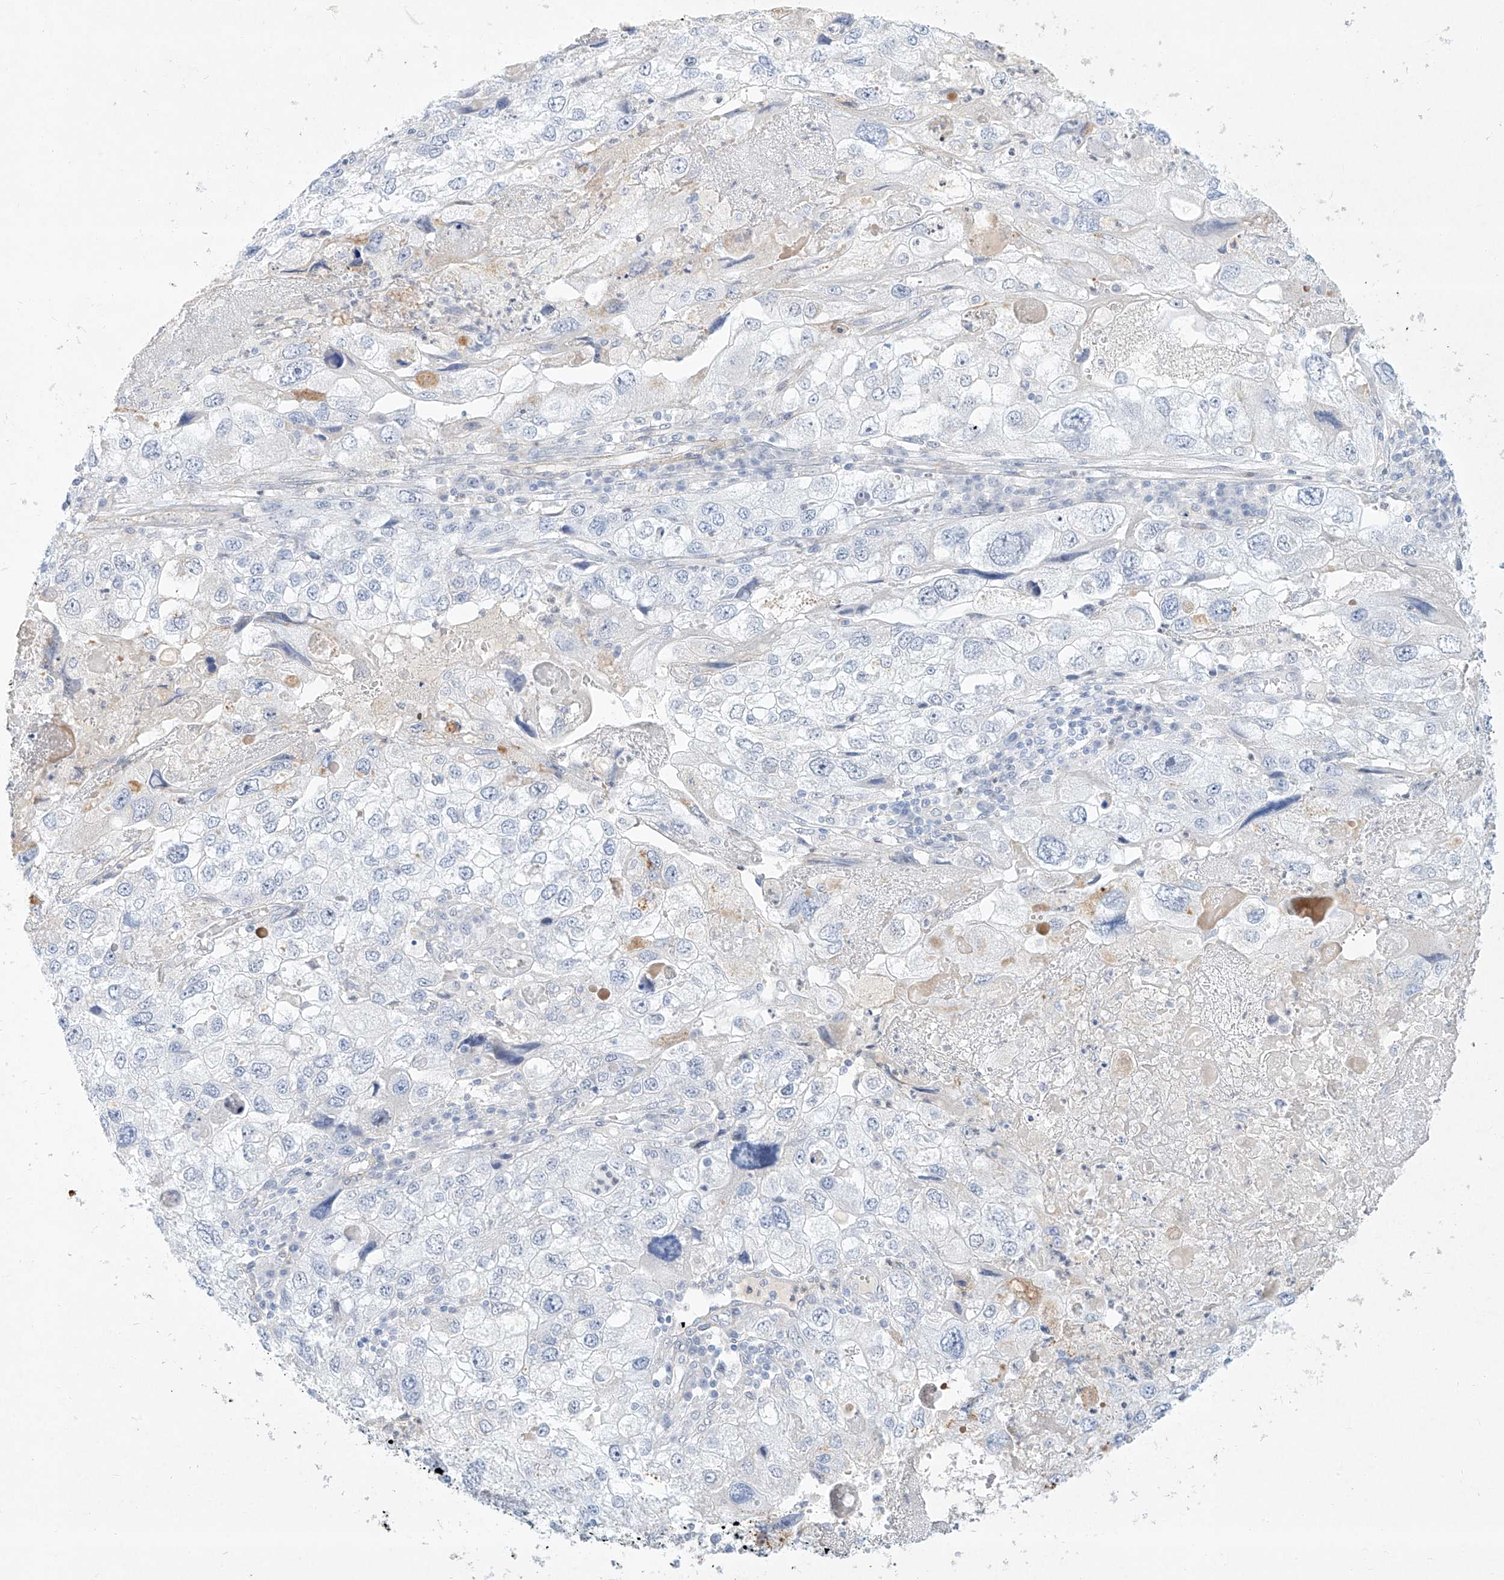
{"staining": {"intensity": "negative", "quantity": "none", "location": "none"}, "tissue": "endometrial cancer", "cell_type": "Tumor cells", "image_type": "cancer", "snomed": [{"axis": "morphology", "description": "Adenocarcinoma, NOS"}, {"axis": "topography", "description": "Endometrium"}], "caption": "Endometrial cancer stained for a protein using immunohistochemistry displays no expression tumor cells.", "gene": "REEP2", "patient": {"sex": "female", "age": 49}}